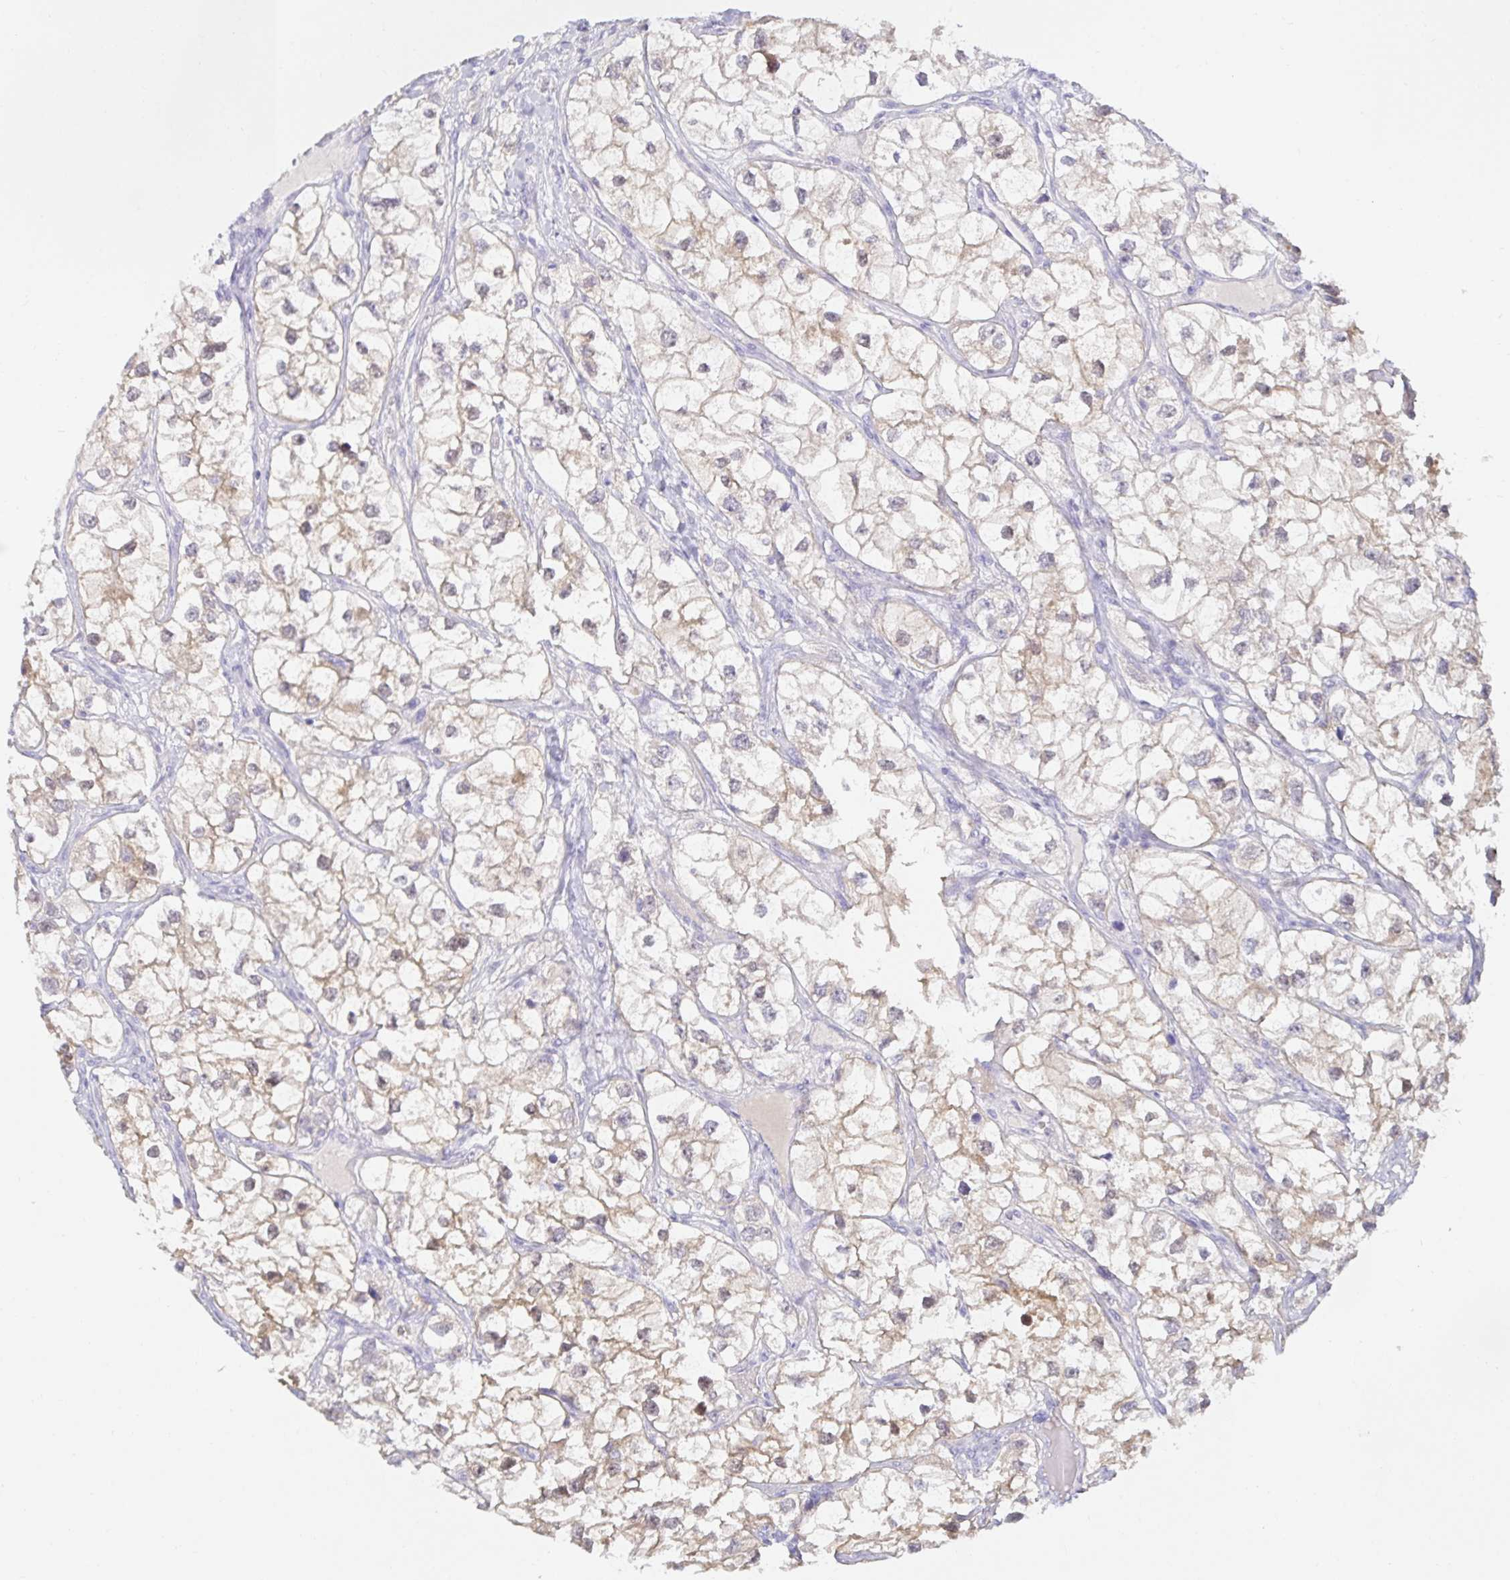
{"staining": {"intensity": "moderate", "quantity": "25%-75%", "location": "cytoplasmic/membranous"}, "tissue": "renal cancer", "cell_type": "Tumor cells", "image_type": "cancer", "snomed": [{"axis": "morphology", "description": "Adenocarcinoma, NOS"}, {"axis": "topography", "description": "Kidney"}], "caption": "Tumor cells exhibit medium levels of moderate cytoplasmic/membranous expression in approximately 25%-75% of cells in human renal adenocarcinoma. (Stains: DAB in brown, nuclei in blue, Microscopy: brightfield microscopy at high magnification).", "gene": "MON2", "patient": {"sex": "male", "age": 59}}